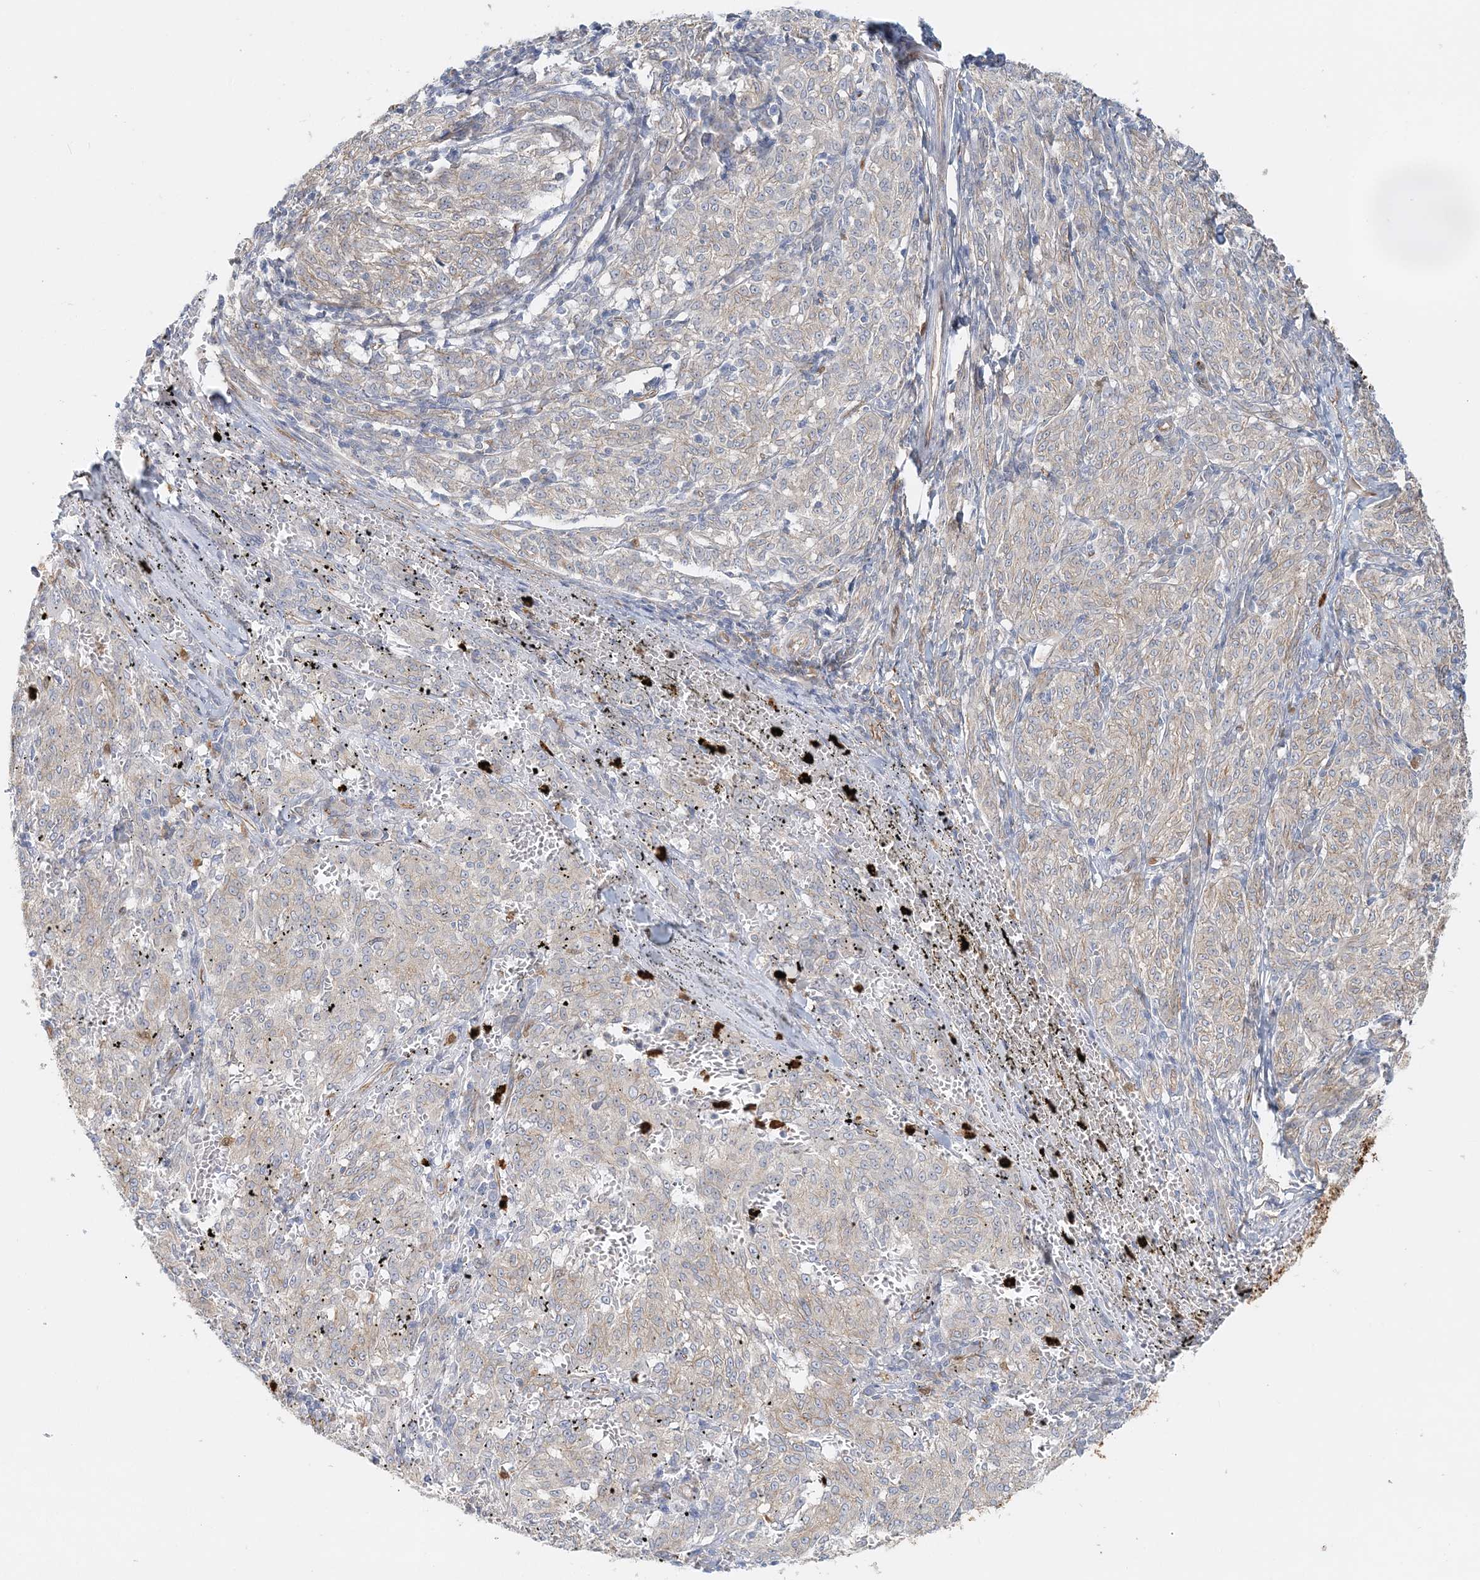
{"staining": {"intensity": "negative", "quantity": "none", "location": "none"}, "tissue": "melanoma", "cell_type": "Tumor cells", "image_type": "cancer", "snomed": [{"axis": "morphology", "description": "Malignant melanoma, NOS"}, {"axis": "topography", "description": "Skin"}], "caption": "DAB immunohistochemical staining of melanoma exhibits no significant expression in tumor cells.", "gene": "DNAH1", "patient": {"sex": "female", "age": 72}}